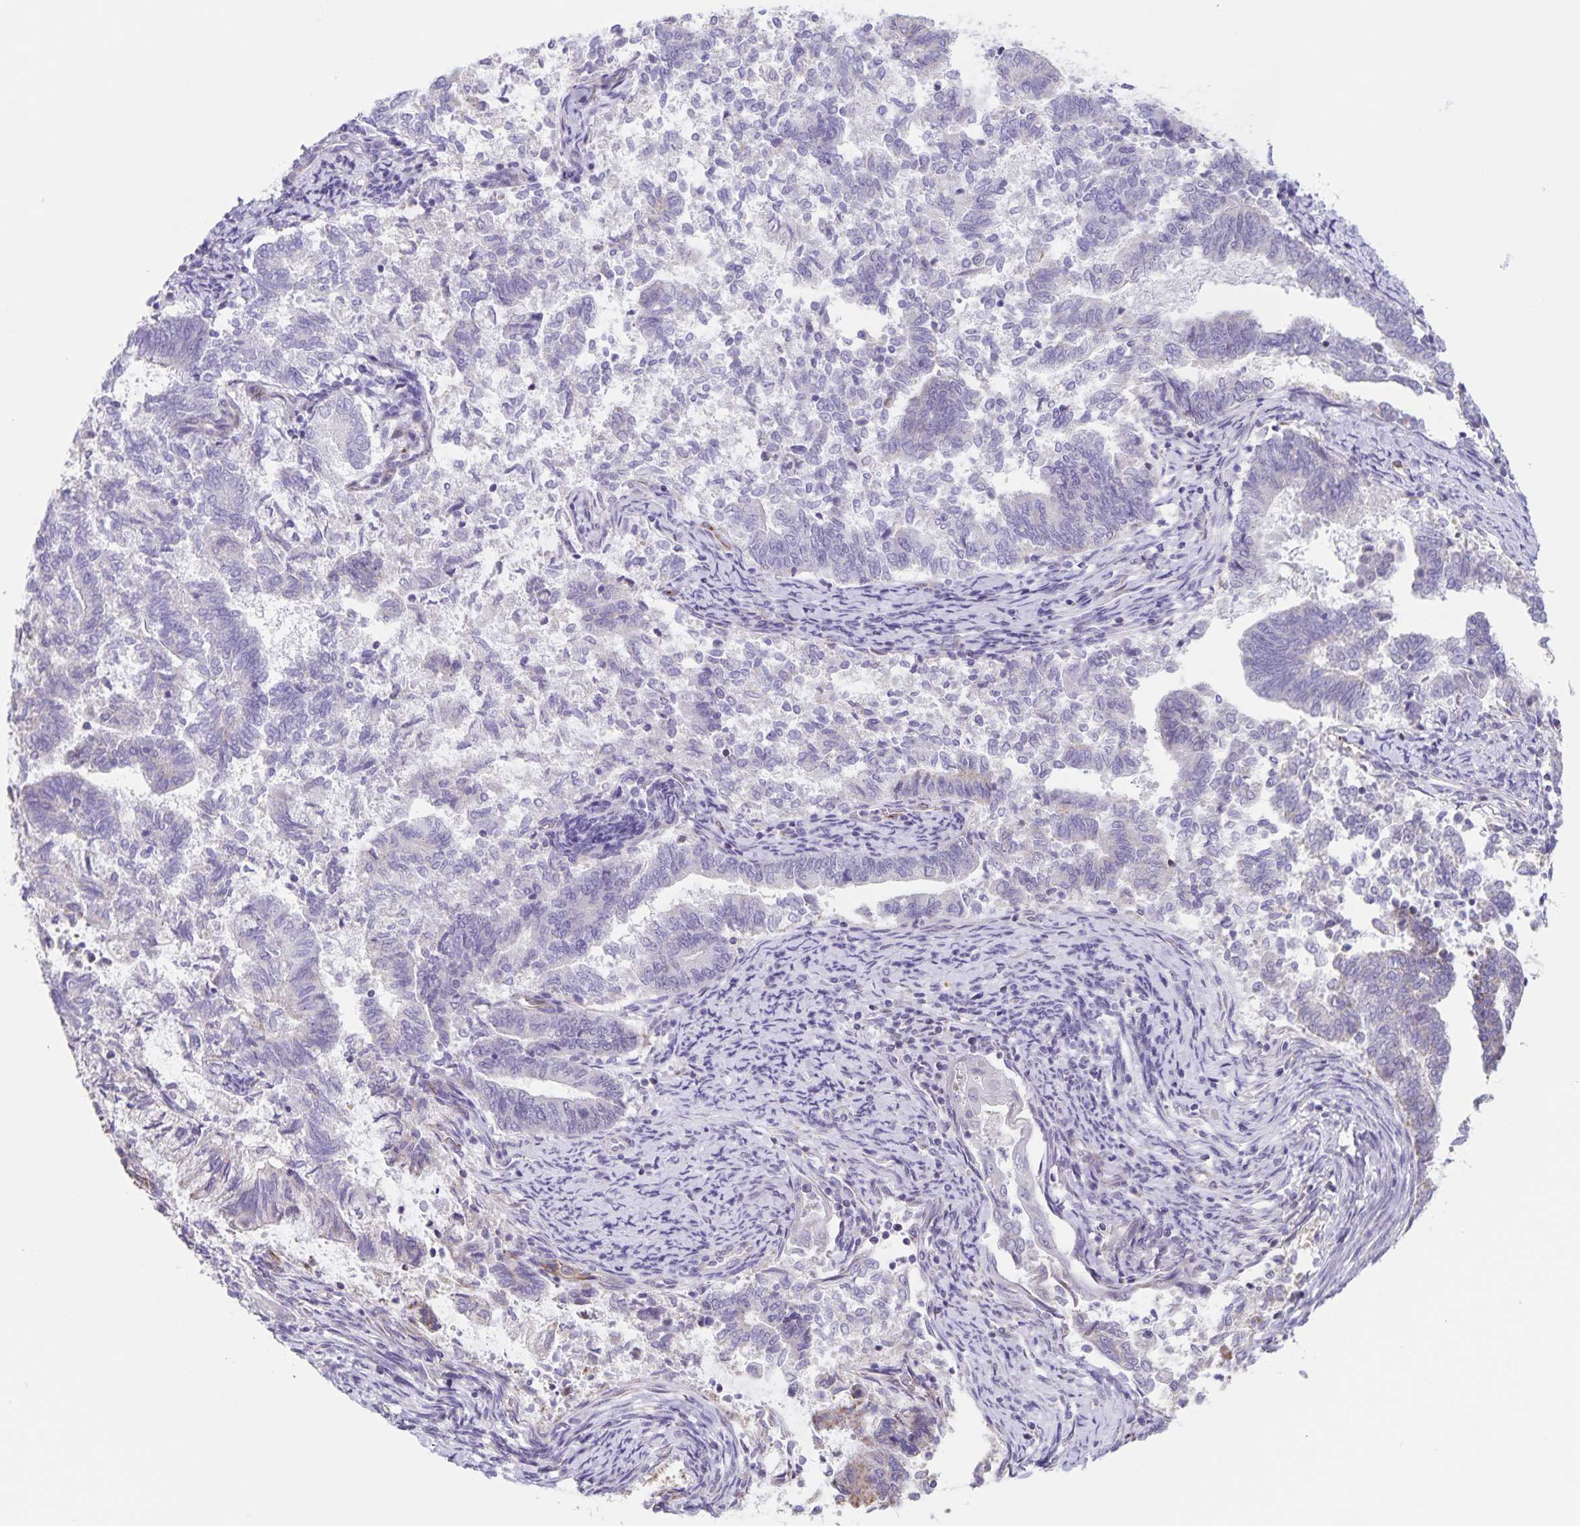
{"staining": {"intensity": "negative", "quantity": "none", "location": "none"}, "tissue": "endometrial cancer", "cell_type": "Tumor cells", "image_type": "cancer", "snomed": [{"axis": "morphology", "description": "Adenocarcinoma, NOS"}, {"axis": "topography", "description": "Endometrium"}], "caption": "Tumor cells are negative for protein expression in human adenocarcinoma (endometrial). (DAB immunohistochemistry (IHC), high magnification).", "gene": "SYNM", "patient": {"sex": "female", "age": 65}}